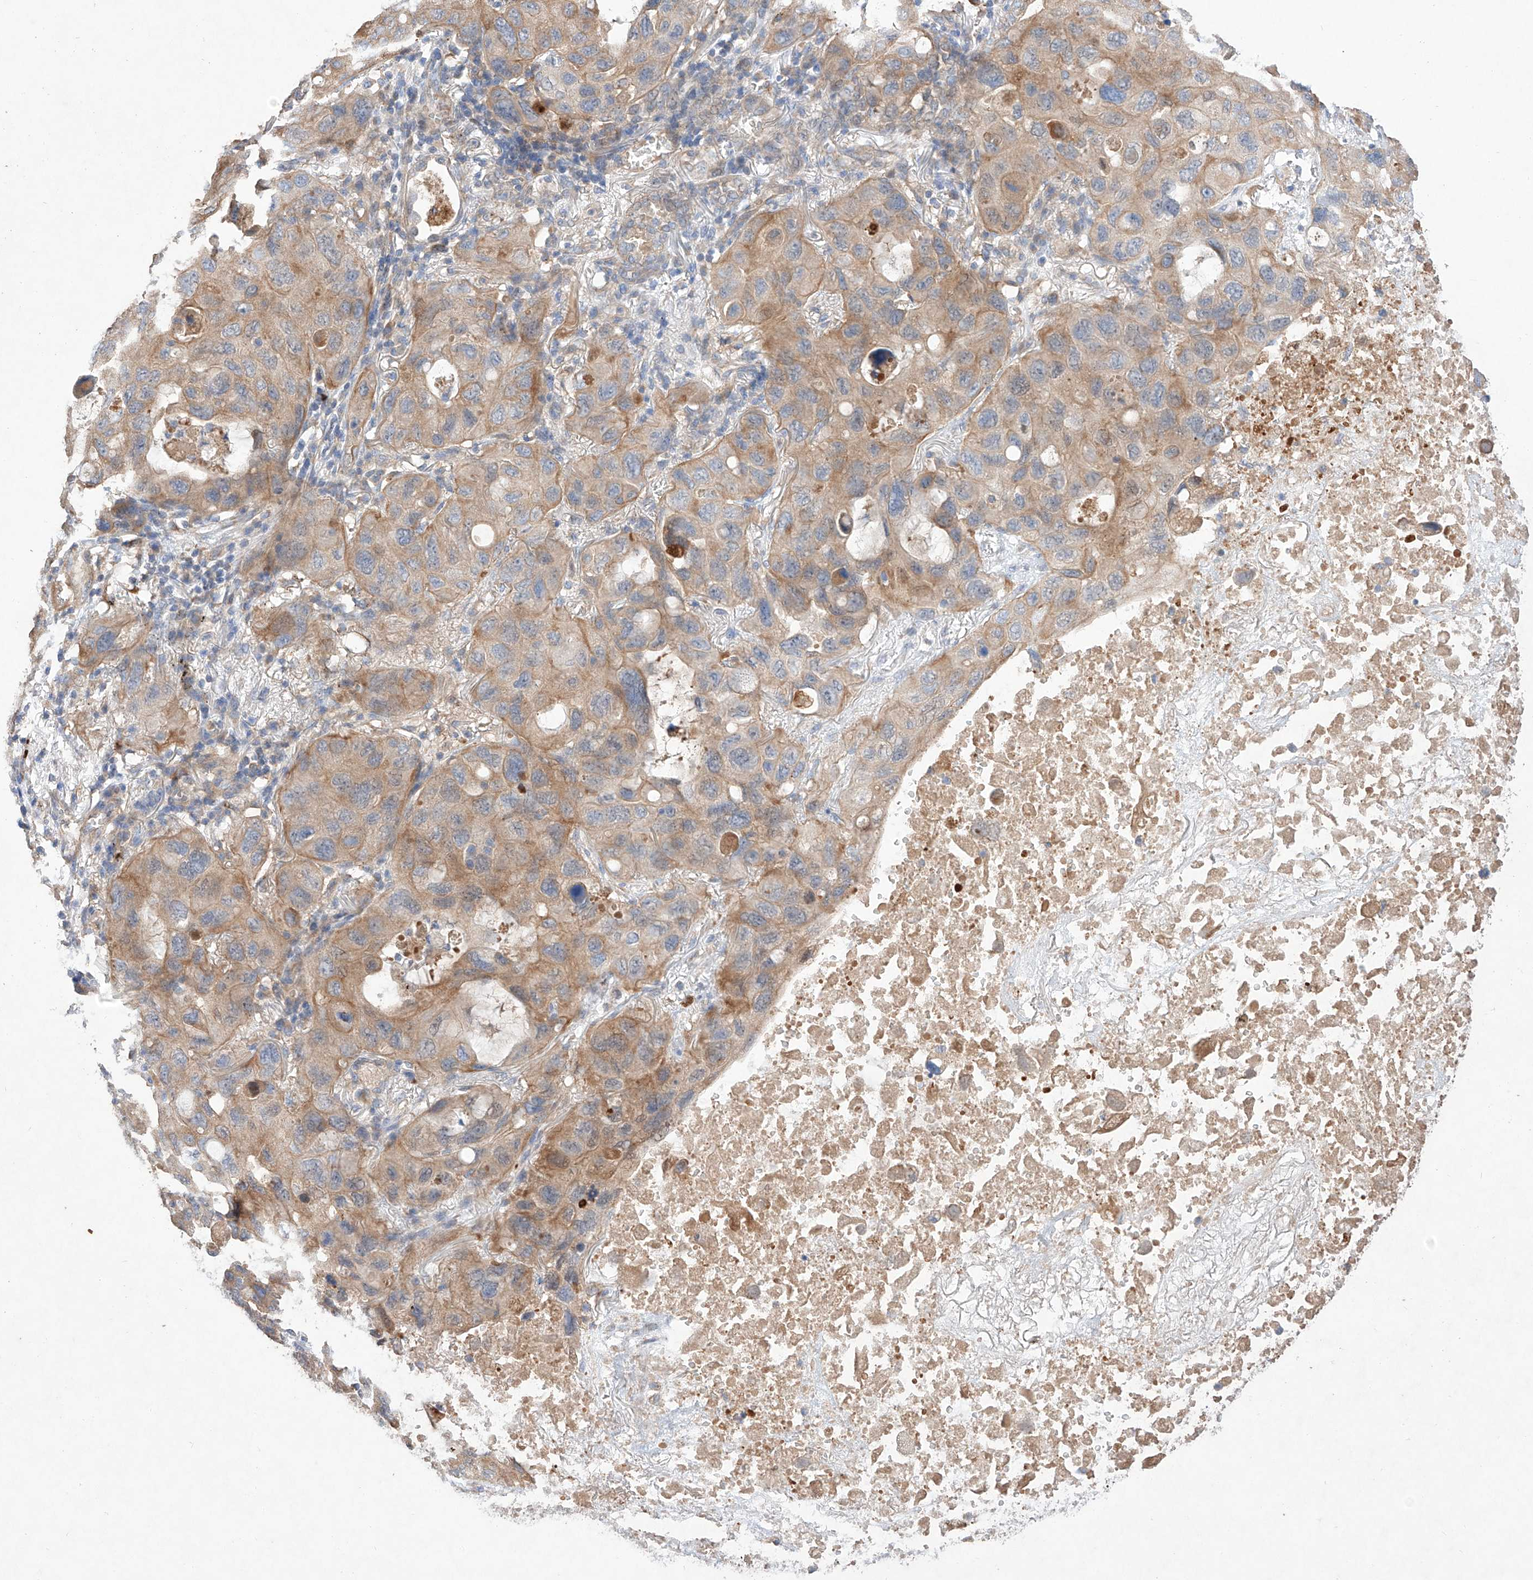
{"staining": {"intensity": "moderate", "quantity": "25%-75%", "location": "cytoplasmic/membranous"}, "tissue": "lung cancer", "cell_type": "Tumor cells", "image_type": "cancer", "snomed": [{"axis": "morphology", "description": "Squamous cell carcinoma, NOS"}, {"axis": "topography", "description": "Lung"}], "caption": "Lung squamous cell carcinoma stained for a protein (brown) displays moderate cytoplasmic/membranous positive positivity in approximately 25%-75% of tumor cells.", "gene": "C6orf62", "patient": {"sex": "female", "age": 73}}